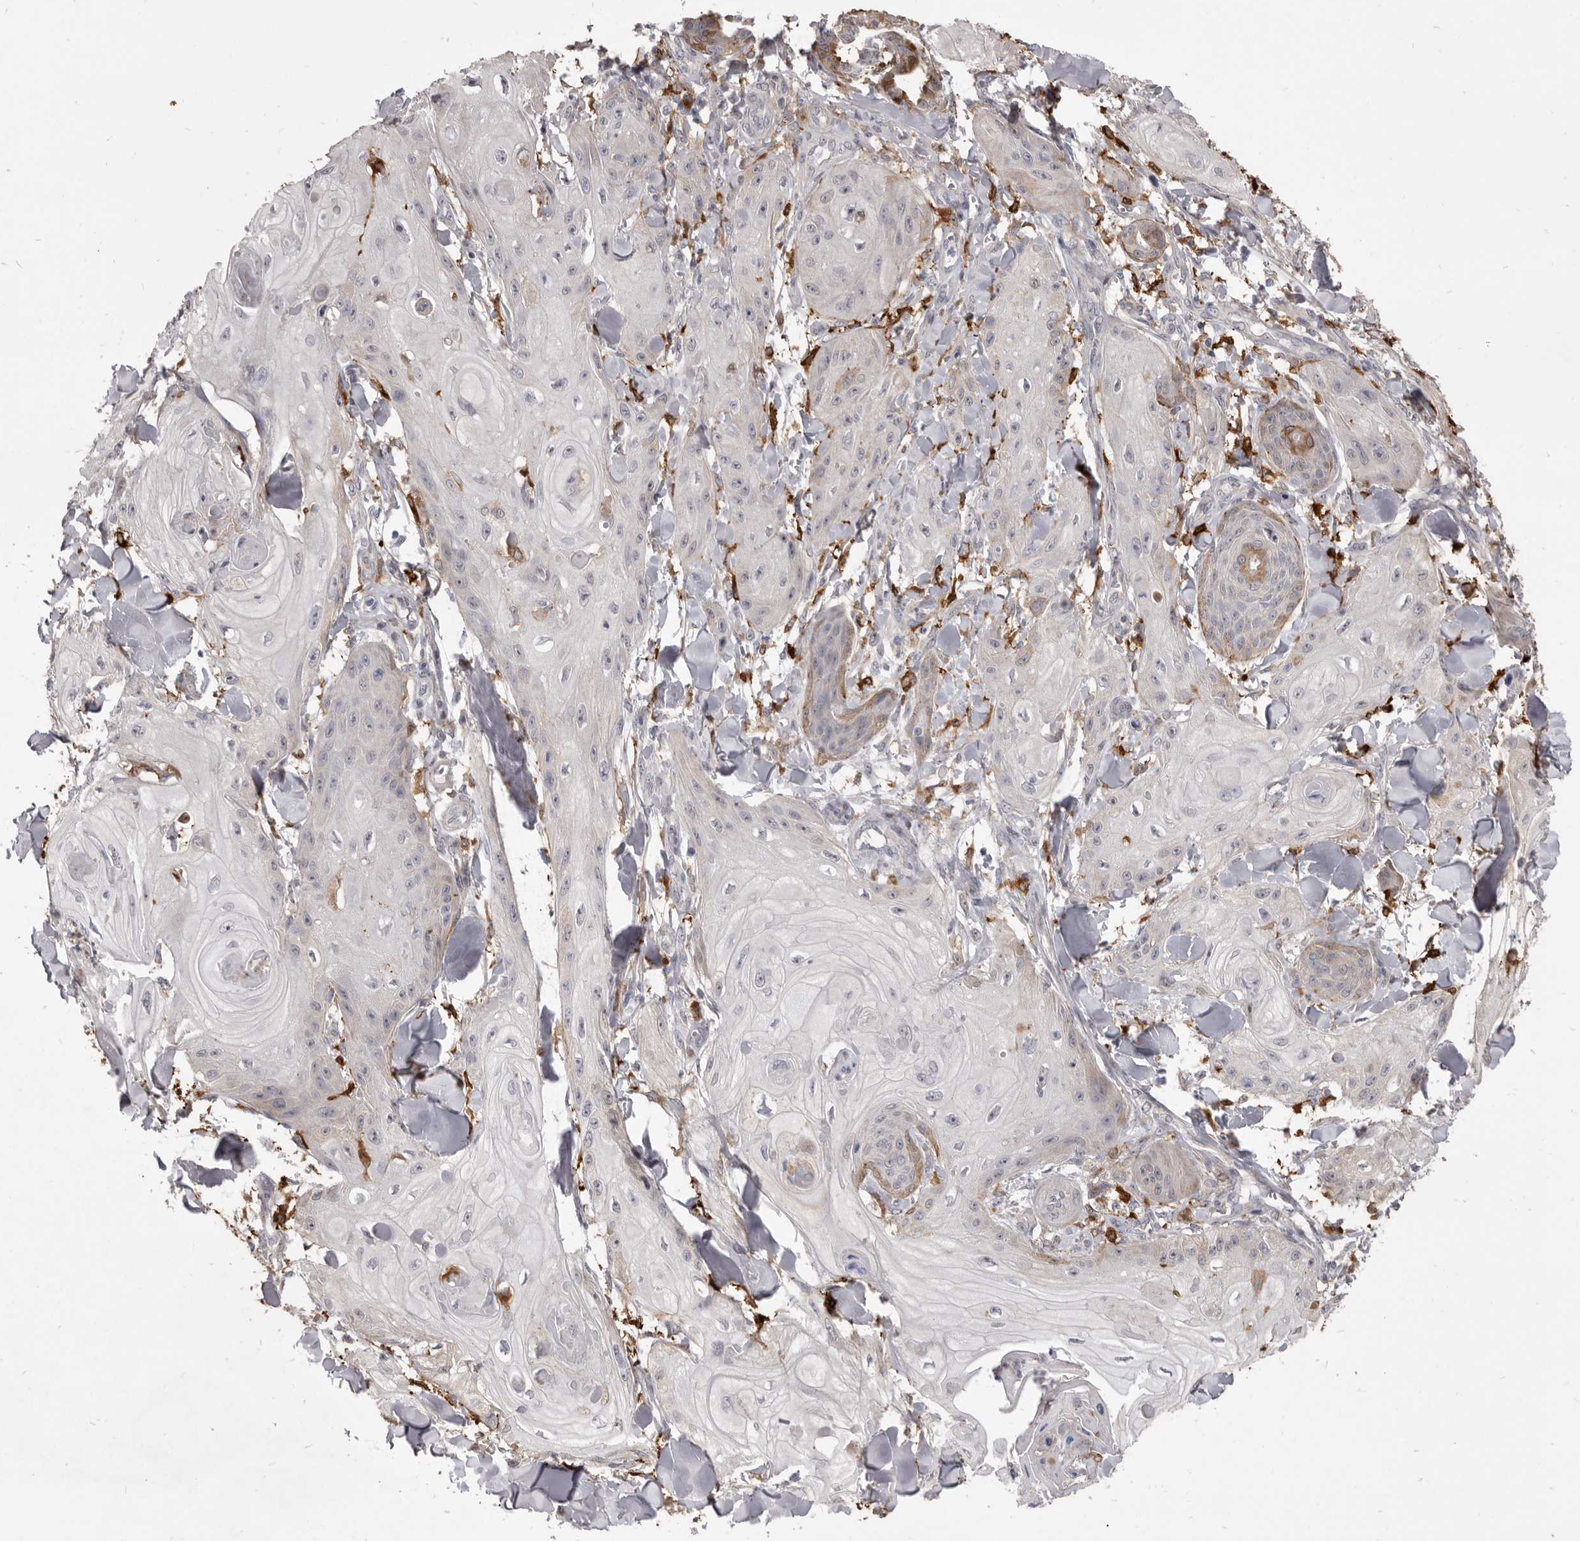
{"staining": {"intensity": "negative", "quantity": "none", "location": "none"}, "tissue": "skin cancer", "cell_type": "Tumor cells", "image_type": "cancer", "snomed": [{"axis": "morphology", "description": "Squamous cell carcinoma, NOS"}, {"axis": "topography", "description": "Skin"}], "caption": "A high-resolution photomicrograph shows IHC staining of squamous cell carcinoma (skin), which reveals no significant positivity in tumor cells. (DAB IHC visualized using brightfield microscopy, high magnification).", "gene": "VPS45", "patient": {"sex": "male", "age": 74}}